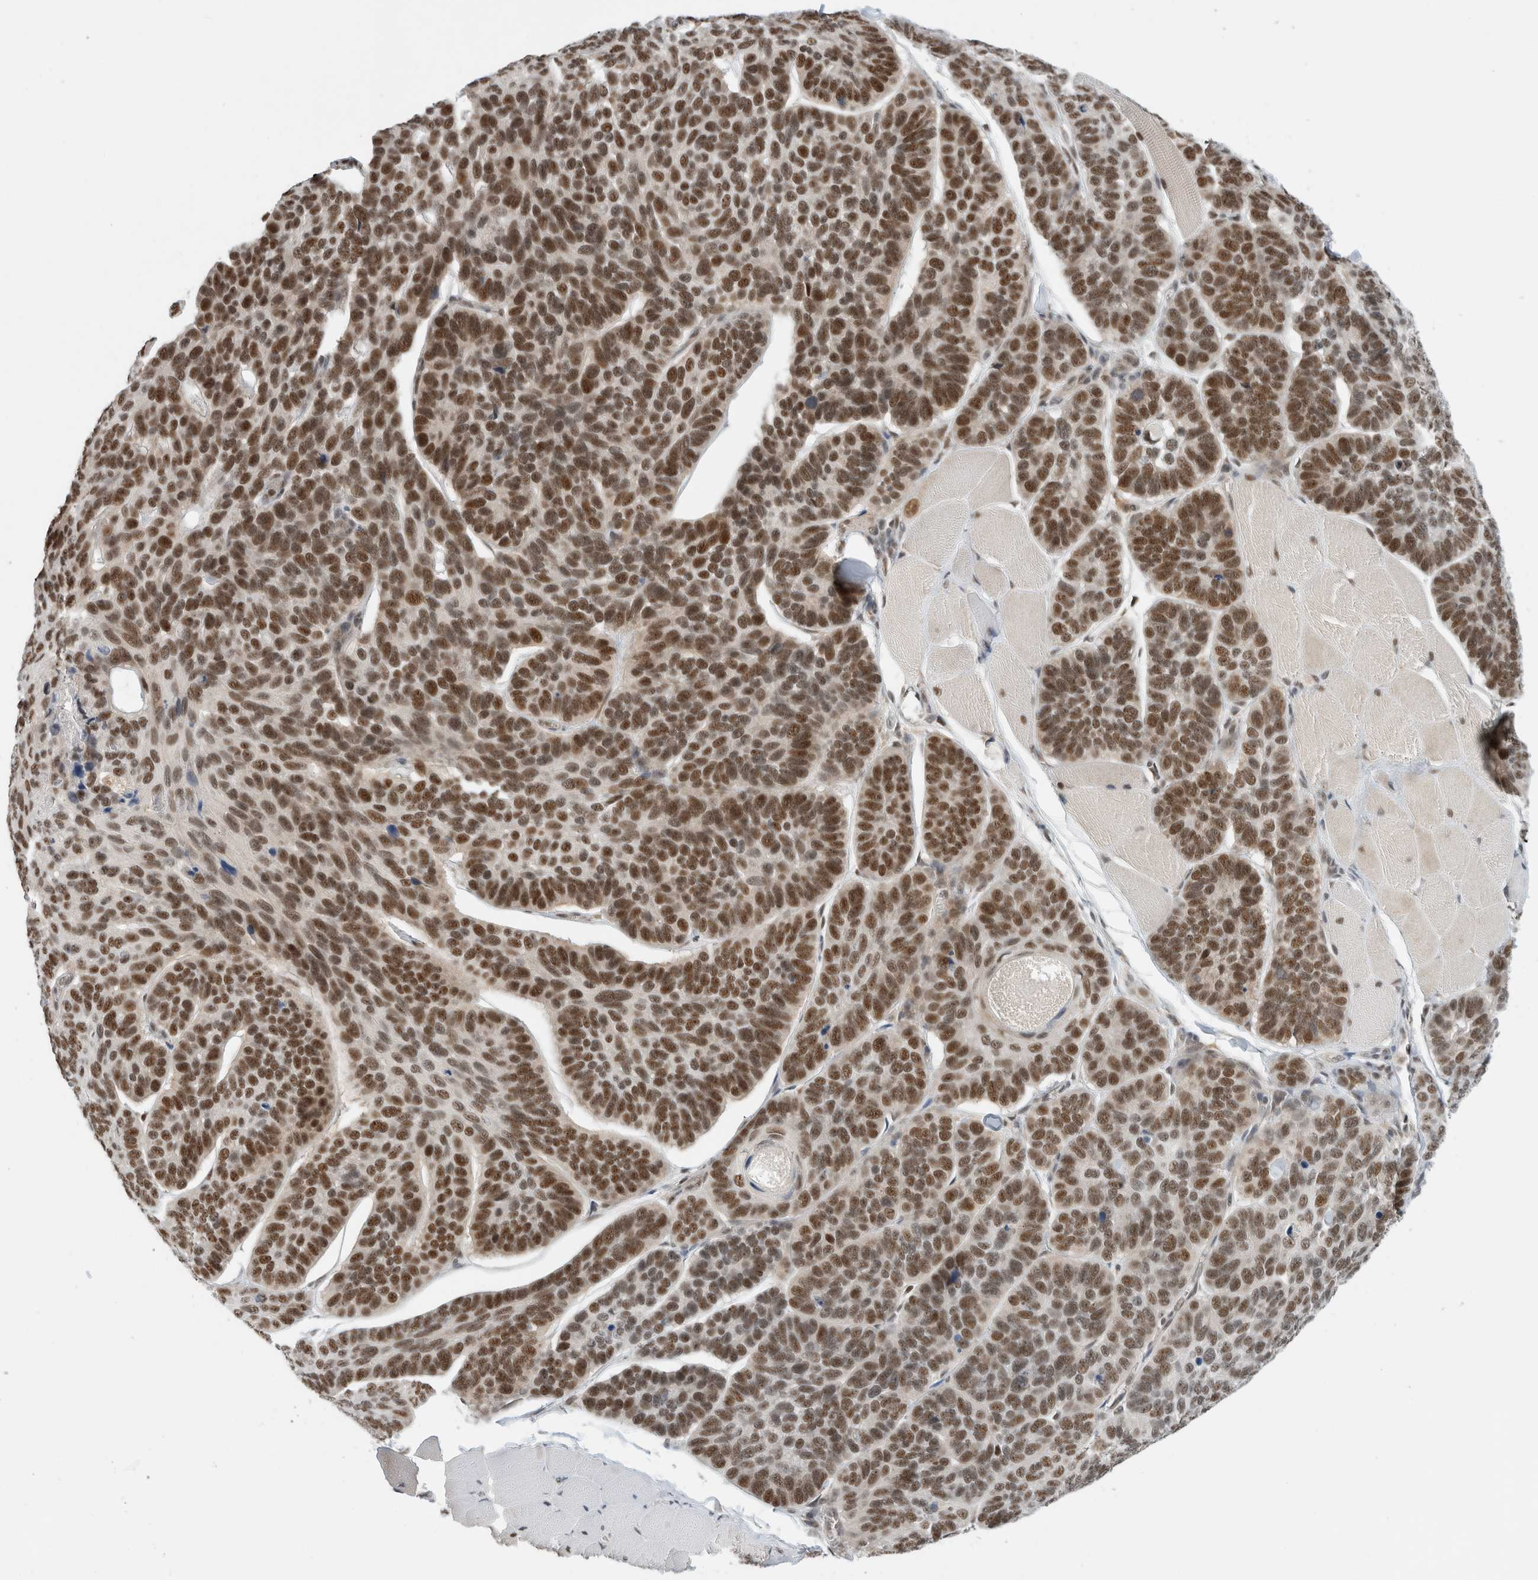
{"staining": {"intensity": "strong", "quantity": ">75%", "location": "nuclear"}, "tissue": "skin cancer", "cell_type": "Tumor cells", "image_type": "cancer", "snomed": [{"axis": "morphology", "description": "Basal cell carcinoma"}, {"axis": "topography", "description": "Skin"}], "caption": "Skin cancer stained for a protein demonstrates strong nuclear positivity in tumor cells.", "gene": "NCAPG2", "patient": {"sex": "male", "age": 62}}